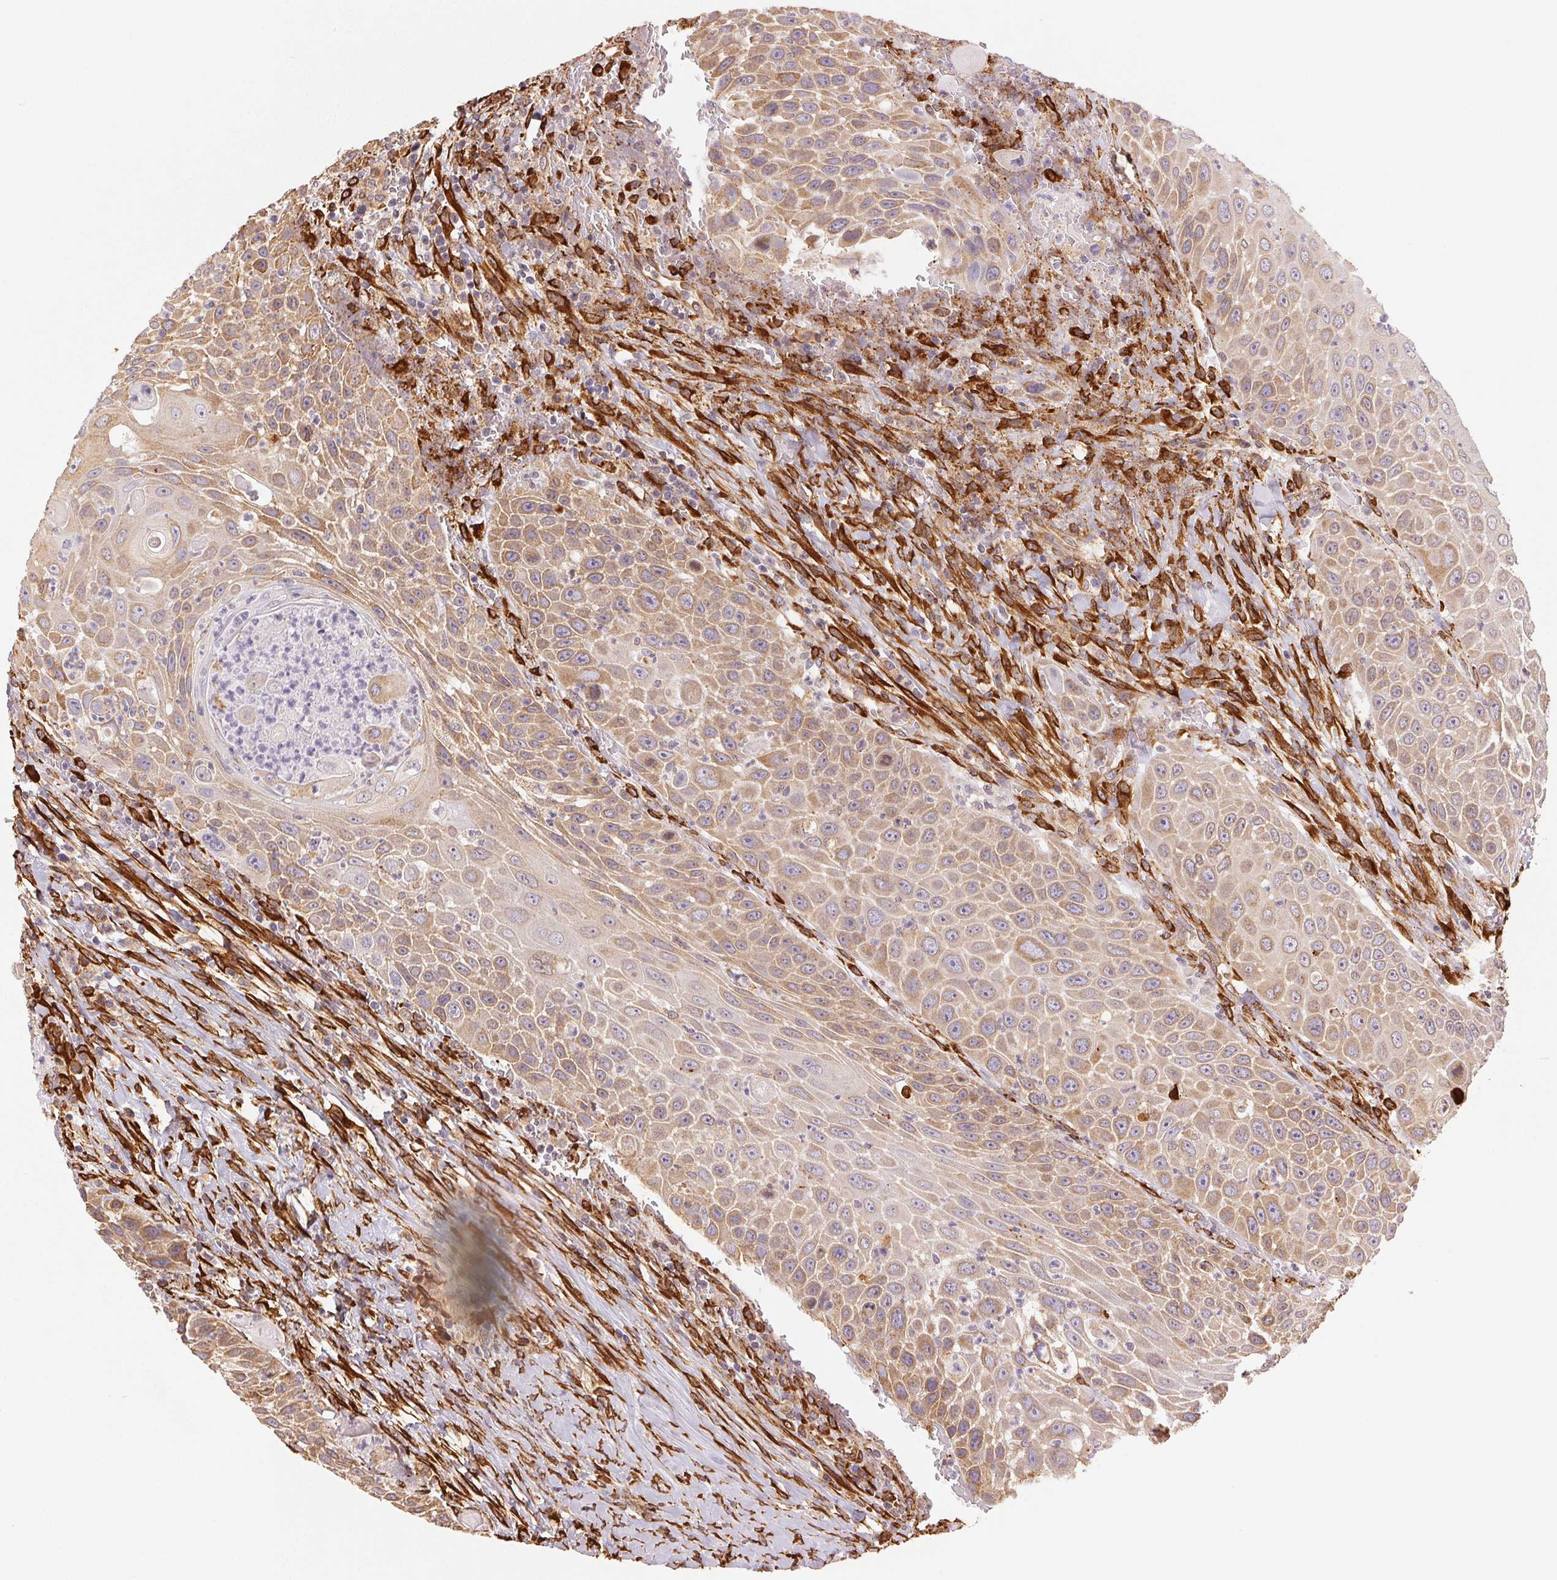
{"staining": {"intensity": "moderate", "quantity": ">75%", "location": "cytoplasmic/membranous"}, "tissue": "head and neck cancer", "cell_type": "Tumor cells", "image_type": "cancer", "snomed": [{"axis": "morphology", "description": "Squamous cell carcinoma, NOS"}, {"axis": "topography", "description": "Head-Neck"}], "caption": "This is an image of immunohistochemistry staining of squamous cell carcinoma (head and neck), which shows moderate staining in the cytoplasmic/membranous of tumor cells.", "gene": "RCN3", "patient": {"sex": "male", "age": 69}}